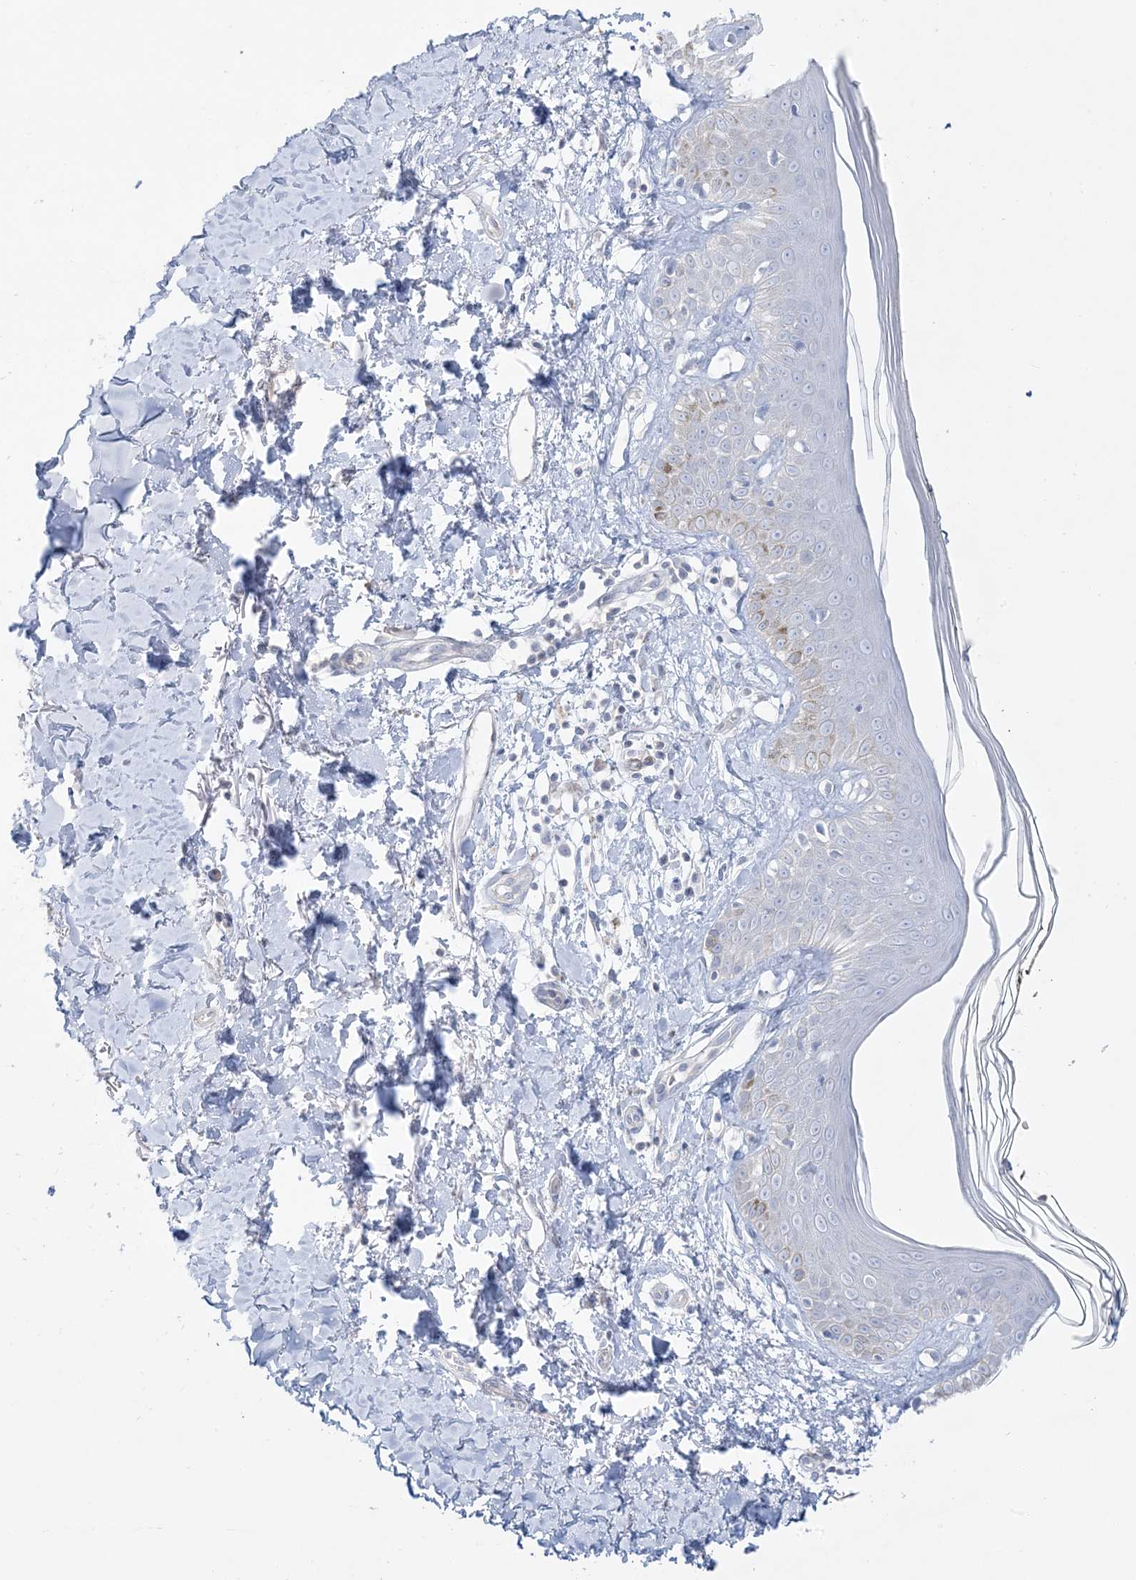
{"staining": {"intensity": "negative", "quantity": "none", "location": "none"}, "tissue": "skin", "cell_type": "Fibroblasts", "image_type": "normal", "snomed": [{"axis": "morphology", "description": "Normal tissue, NOS"}, {"axis": "topography", "description": "Skin"}], "caption": "Micrograph shows no significant protein expression in fibroblasts of normal skin. The staining is performed using DAB brown chromogen with nuclei counter-stained in using hematoxylin.", "gene": "FAM184A", "patient": {"sex": "female", "age": 64}}